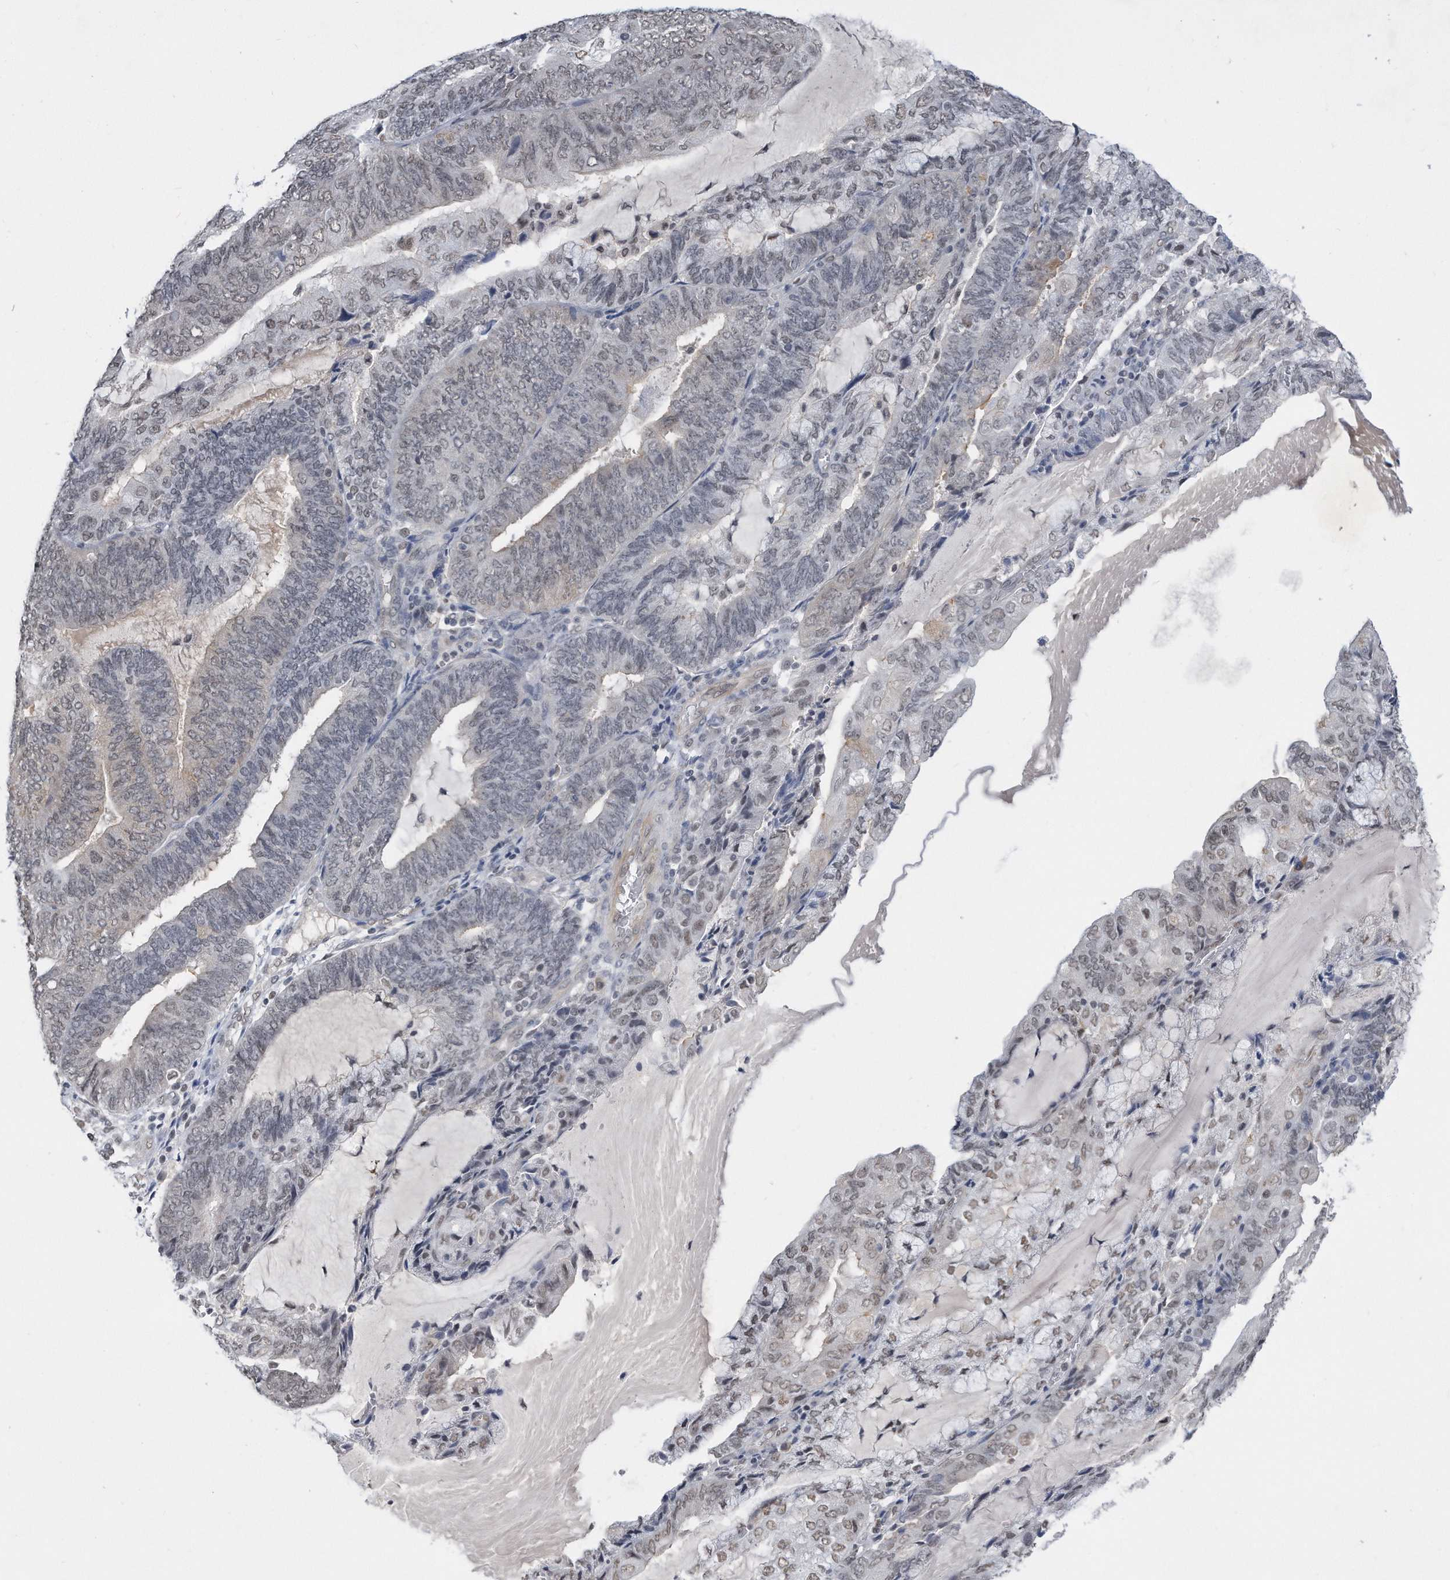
{"staining": {"intensity": "moderate", "quantity": "25%-75%", "location": "nuclear"}, "tissue": "endometrial cancer", "cell_type": "Tumor cells", "image_type": "cancer", "snomed": [{"axis": "morphology", "description": "Adenocarcinoma, NOS"}, {"axis": "topography", "description": "Endometrium"}], "caption": "An IHC image of tumor tissue is shown. Protein staining in brown labels moderate nuclear positivity in endometrial cancer within tumor cells.", "gene": "TP53INP1", "patient": {"sex": "female", "age": 81}}